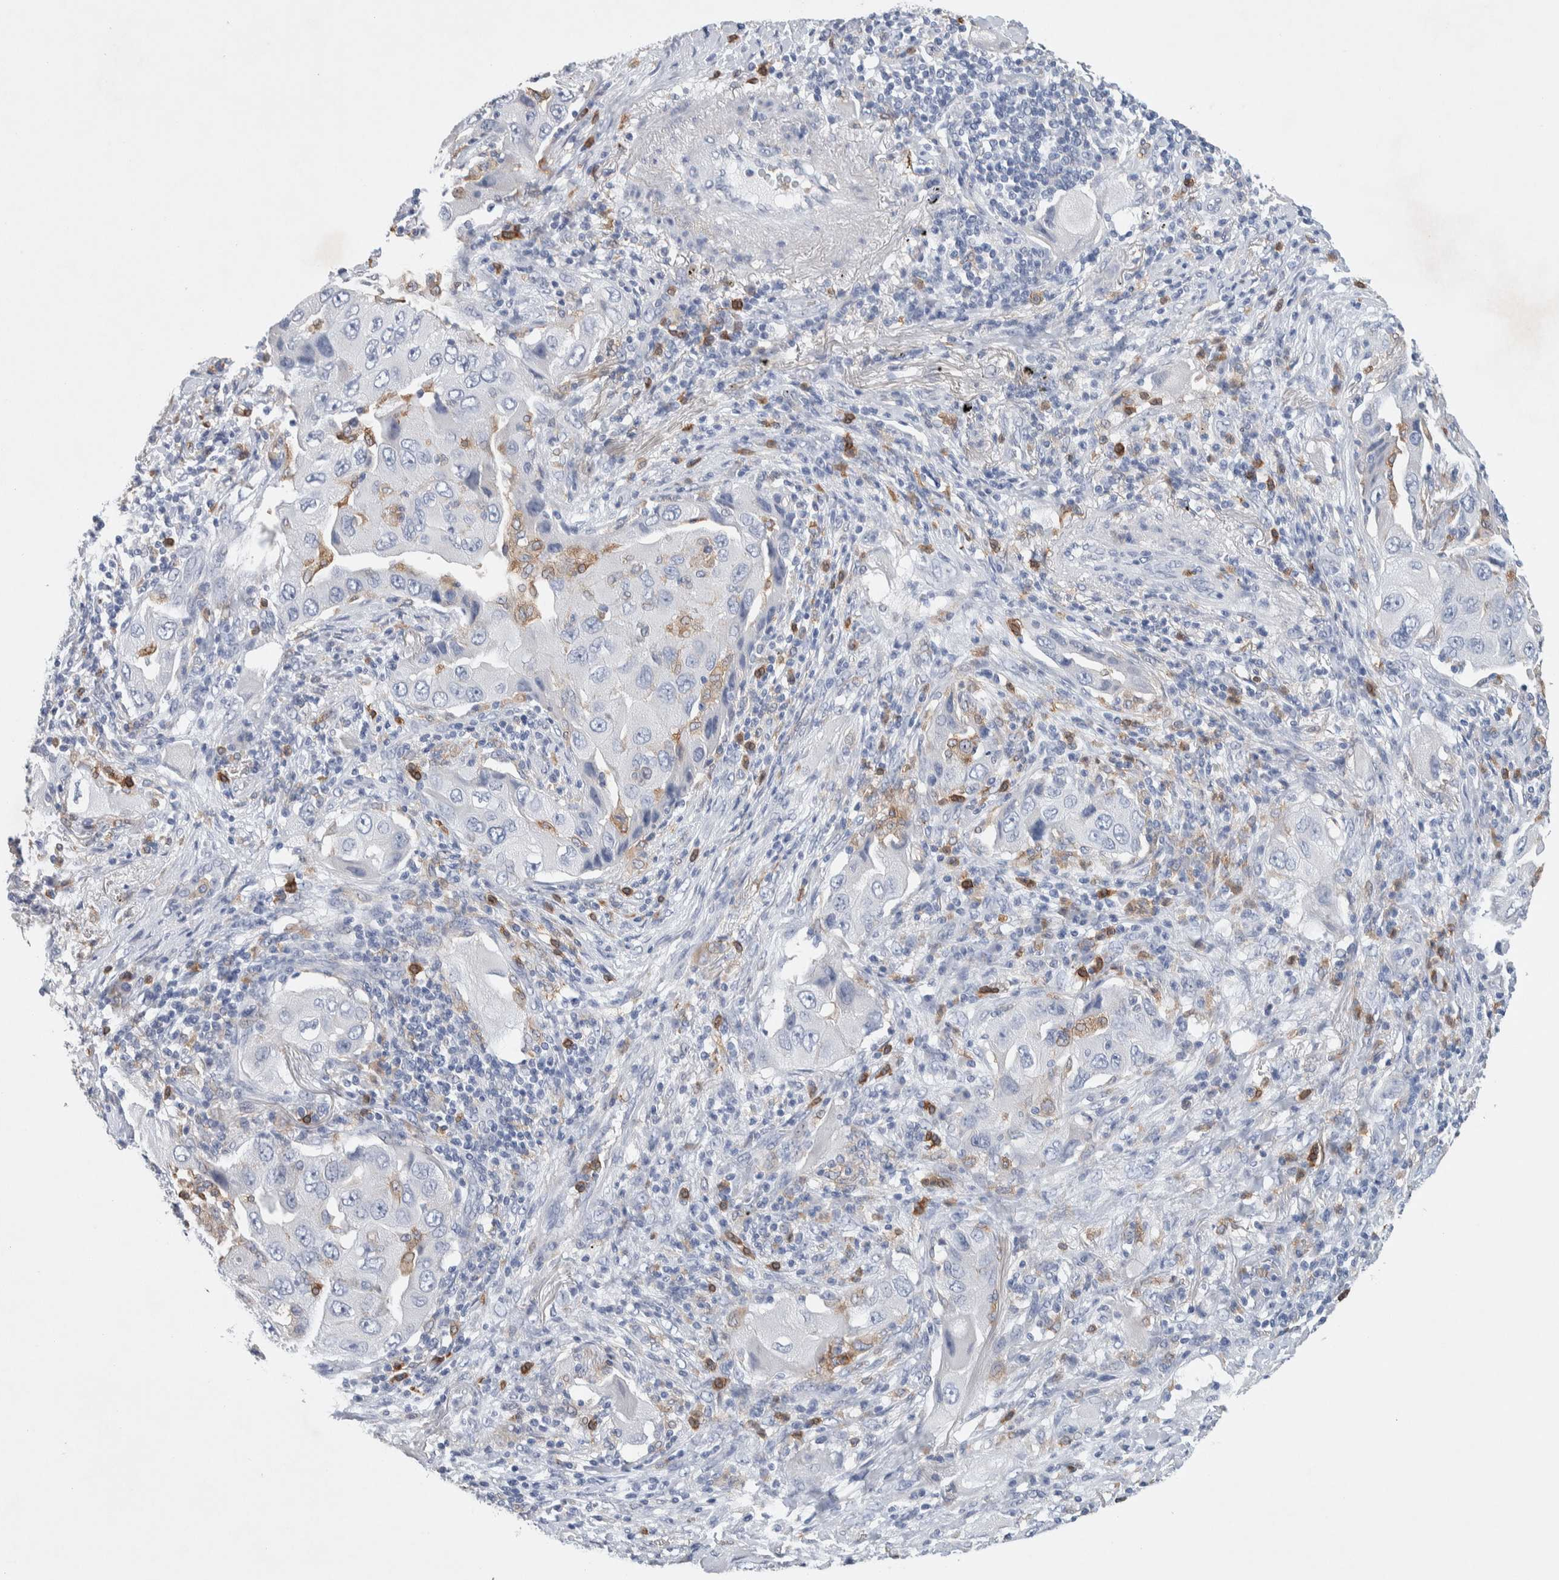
{"staining": {"intensity": "negative", "quantity": "none", "location": "none"}, "tissue": "lung cancer", "cell_type": "Tumor cells", "image_type": "cancer", "snomed": [{"axis": "morphology", "description": "Adenocarcinoma, NOS"}, {"axis": "topography", "description": "Lung"}], "caption": "Immunohistochemistry photomicrograph of neoplastic tissue: lung adenocarcinoma stained with DAB exhibits no significant protein expression in tumor cells.", "gene": "NCF2", "patient": {"sex": "female", "age": 65}}